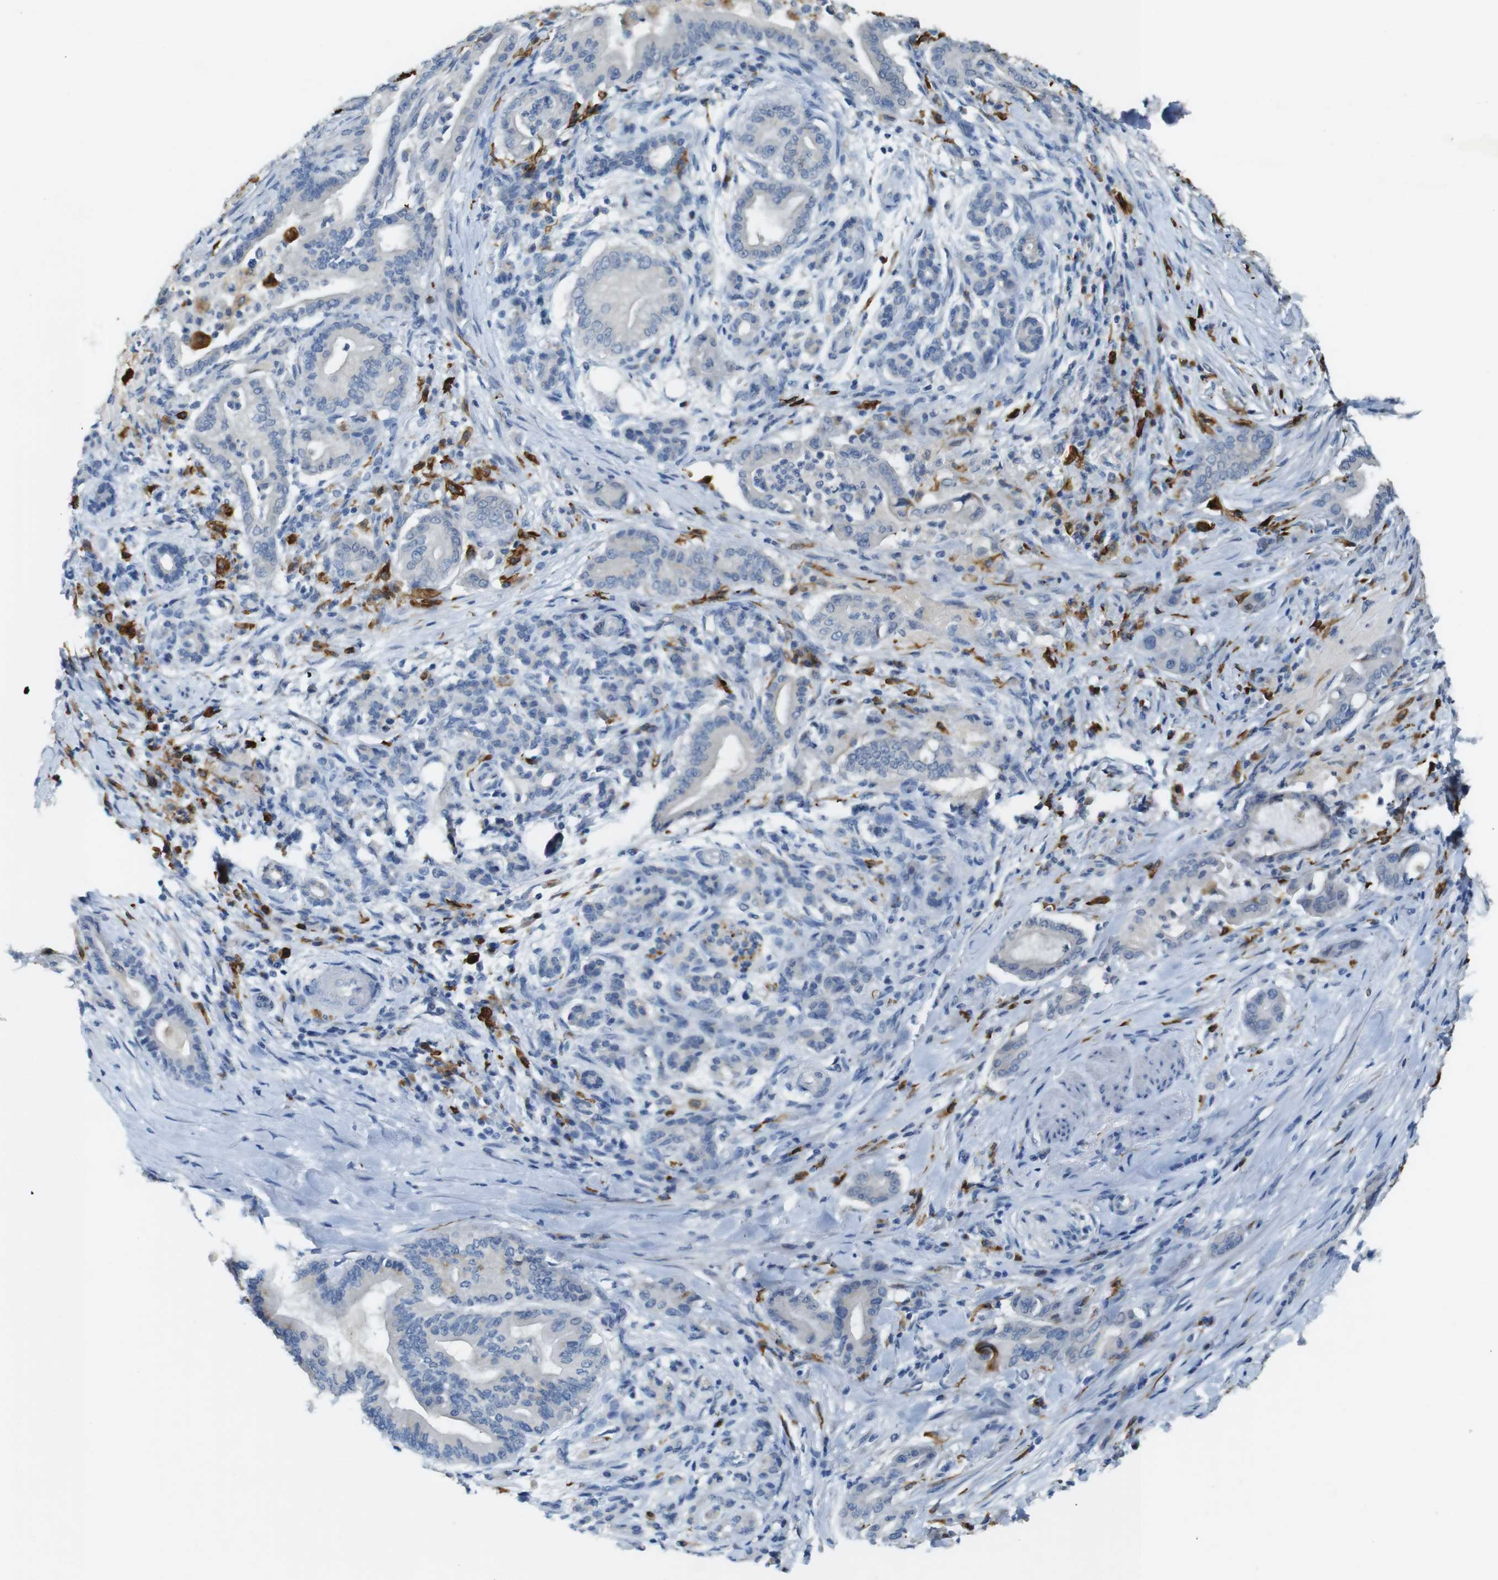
{"staining": {"intensity": "negative", "quantity": "none", "location": "none"}, "tissue": "pancreatic cancer", "cell_type": "Tumor cells", "image_type": "cancer", "snomed": [{"axis": "morphology", "description": "Normal tissue, NOS"}, {"axis": "morphology", "description": "Adenocarcinoma, NOS"}, {"axis": "topography", "description": "Pancreas"}], "caption": "Immunohistochemistry (IHC) histopathology image of pancreatic cancer stained for a protein (brown), which displays no staining in tumor cells. (DAB (3,3'-diaminobenzidine) immunohistochemistry (IHC) with hematoxylin counter stain).", "gene": "CD320", "patient": {"sex": "male", "age": 63}}